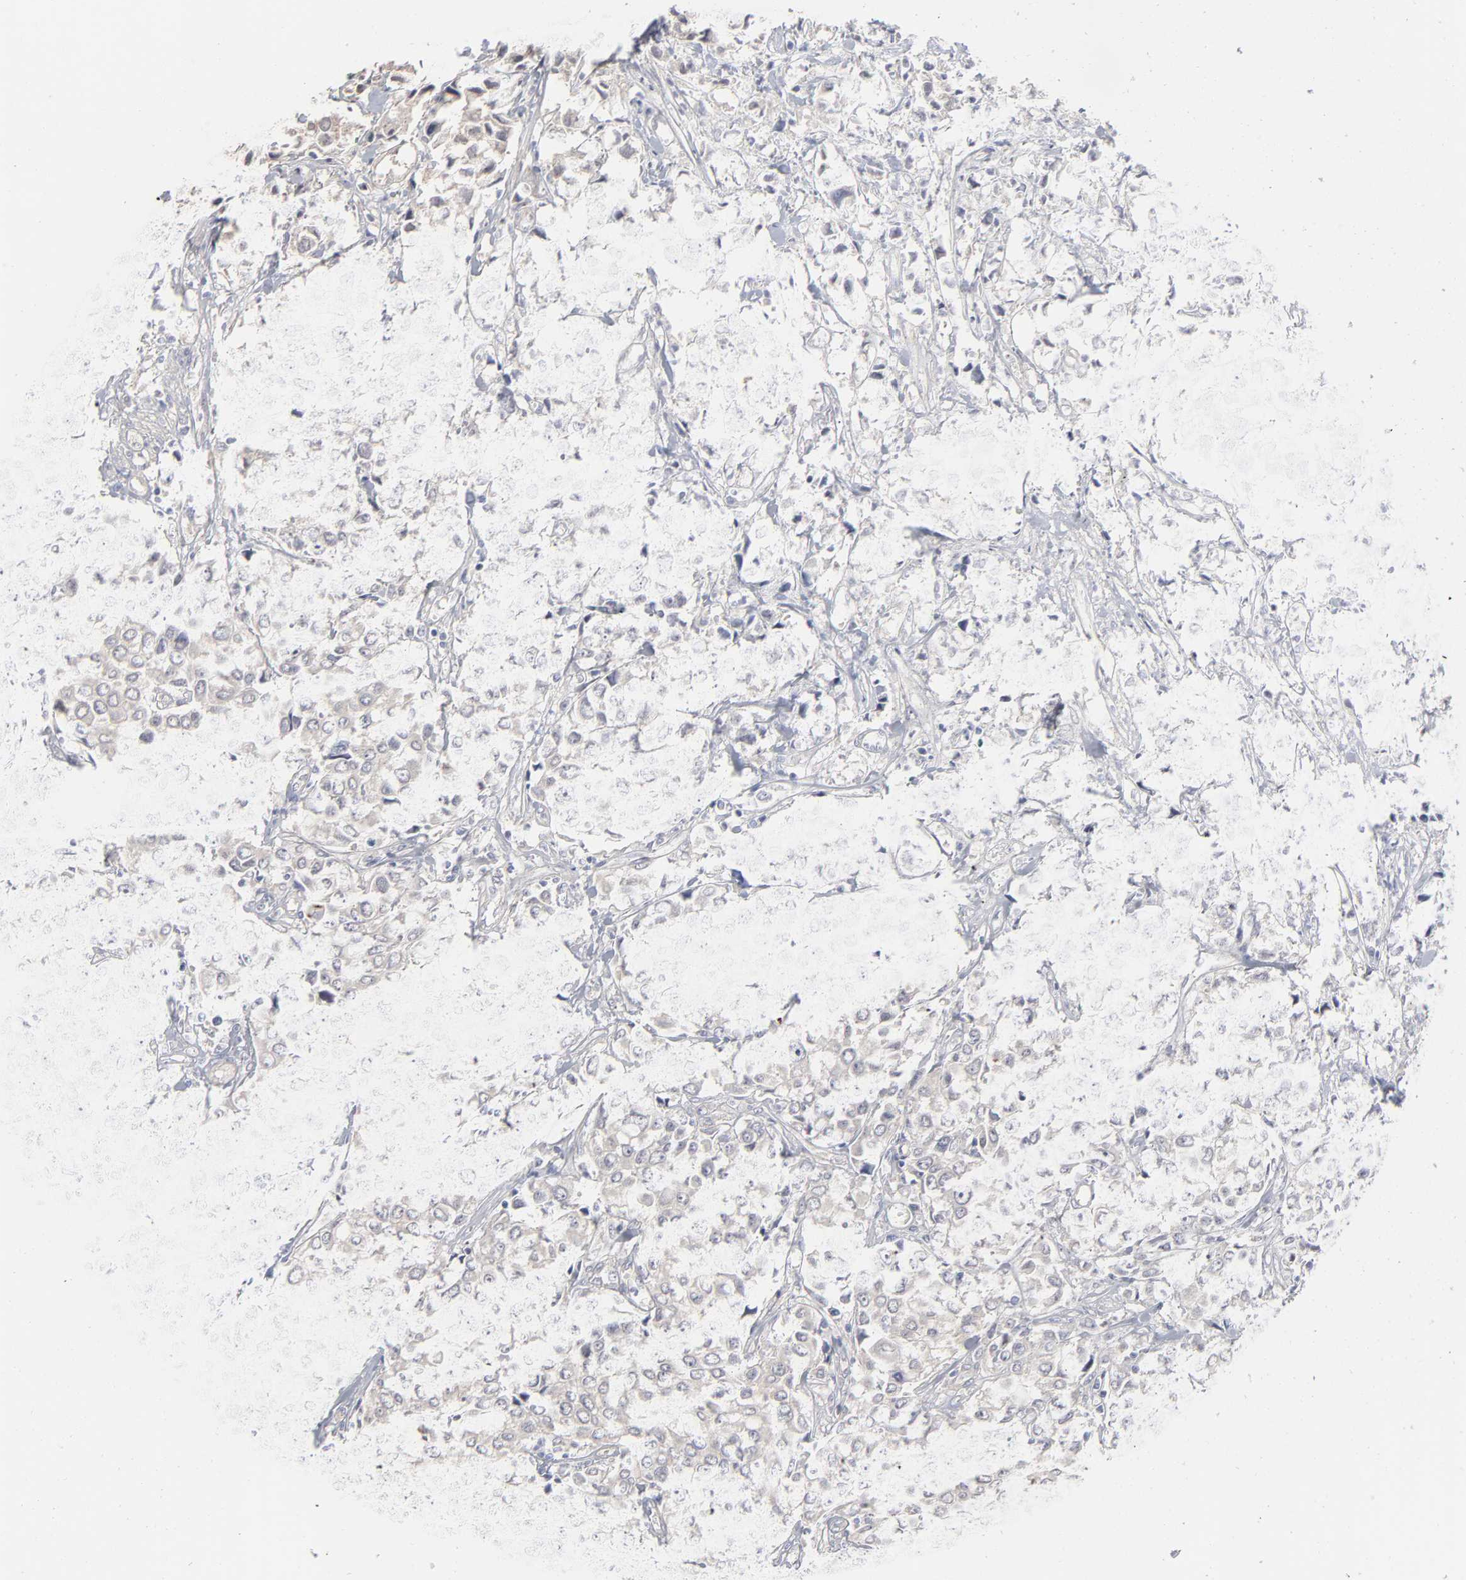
{"staining": {"intensity": "weak", "quantity": ">75%", "location": "cytoplasmic/membranous"}, "tissue": "urothelial cancer", "cell_type": "Tumor cells", "image_type": "cancer", "snomed": [{"axis": "morphology", "description": "Urothelial carcinoma, High grade"}, {"axis": "topography", "description": "Urinary bladder"}], "caption": "High-grade urothelial carcinoma tissue demonstrates weak cytoplasmic/membranous staining in approximately >75% of tumor cells The staining is performed using DAB brown chromogen to label protein expression. The nuclei are counter-stained blue using hematoxylin.", "gene": "DNAL4", "patient": {"sex": "female", "age": 75}}